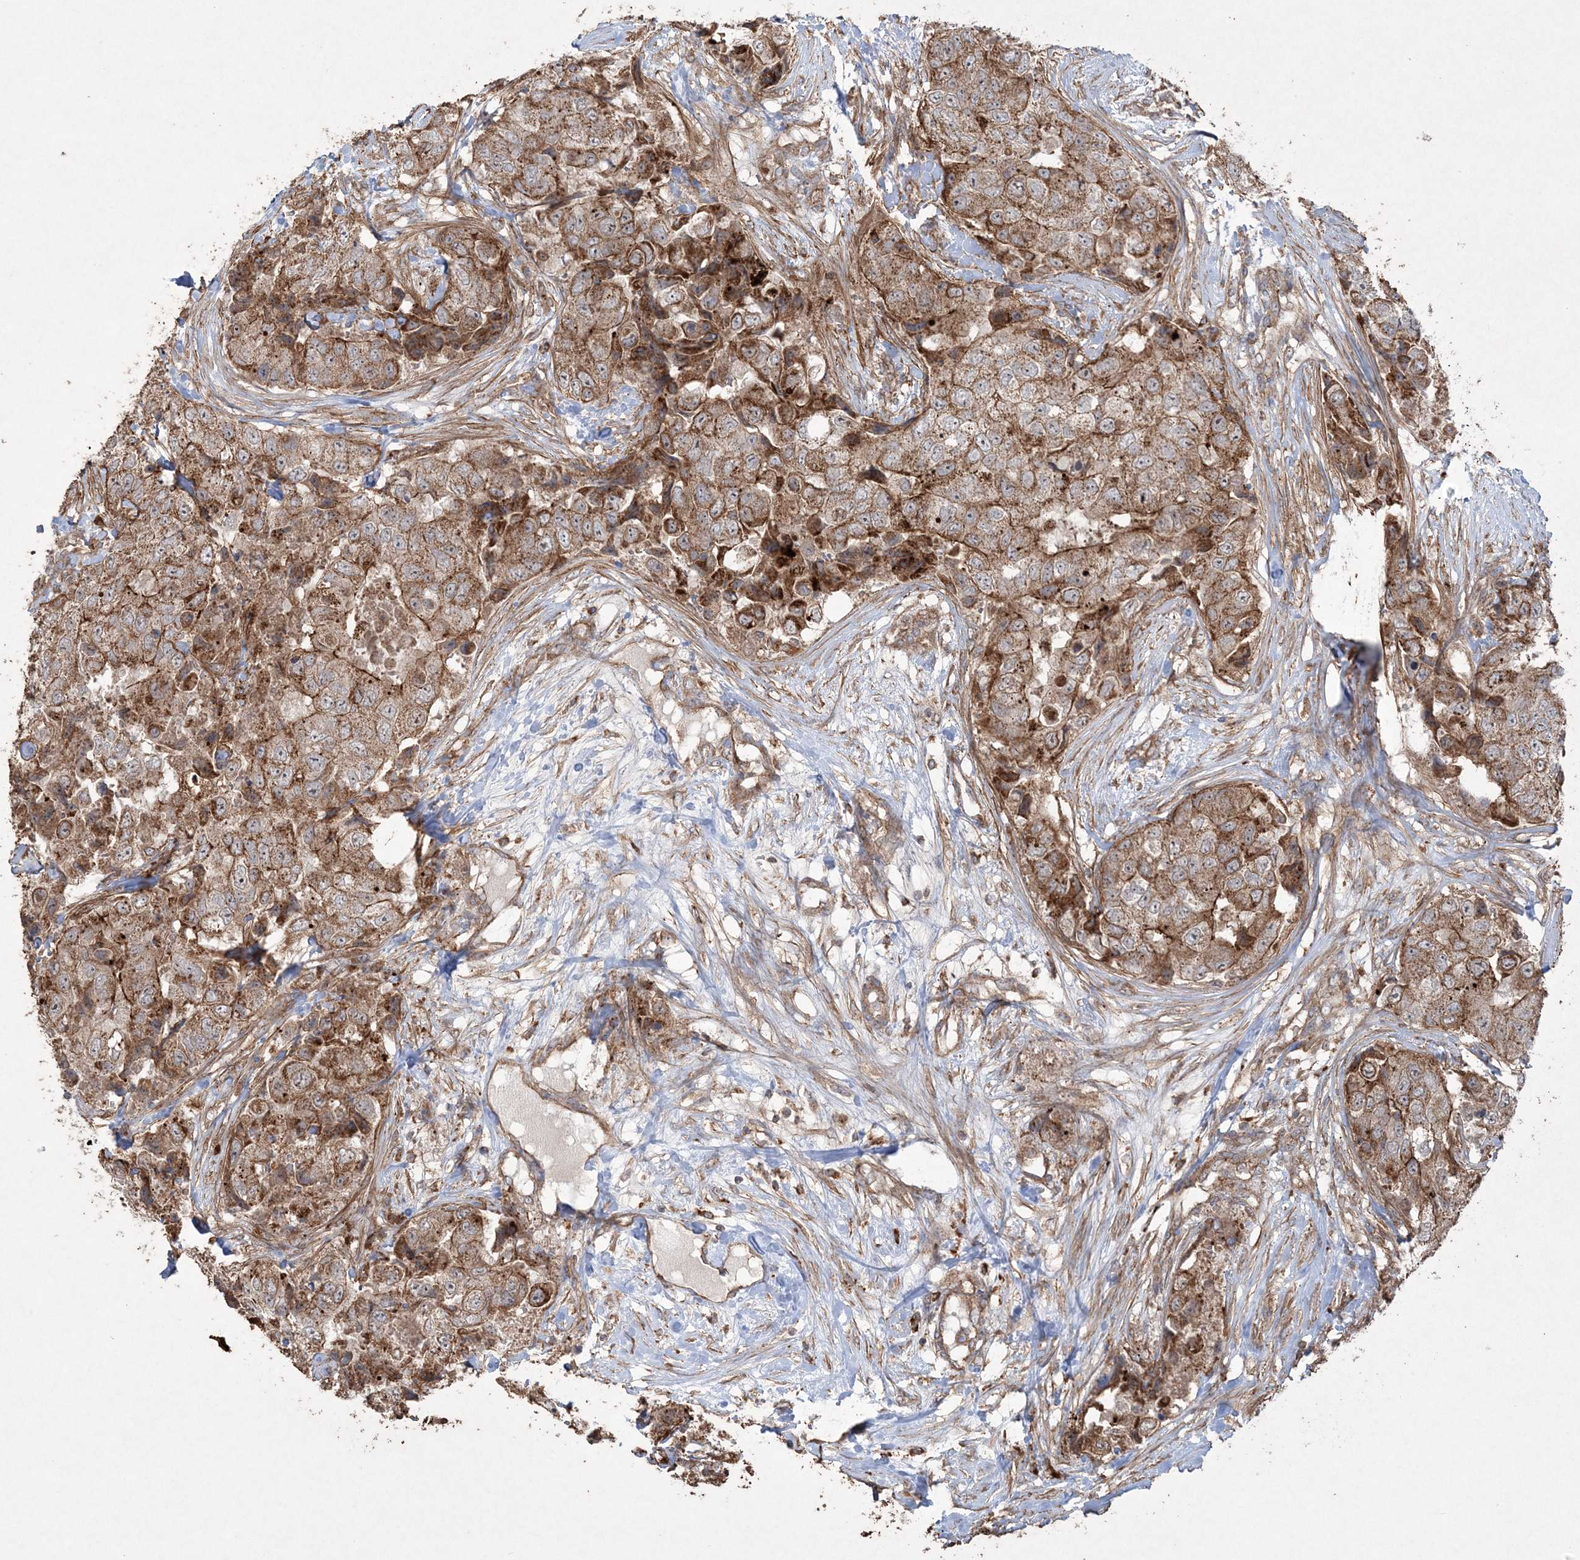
{"staining": {"intensity": "moderate", "quantity": ">75%", "location": "cytoplasmic/membranous"}, "tissue": "breast cancer", "cell_type": "Tumor cells", "image_type": "cancer", "snomed": [{"axis": "morphology", "description": "Duct carcinoma"}, {"axis": "topography", "description": "Breast"}], "caption": "Immunohistochemical staining of infiltrating ductal carcinoma (breast) reveals medium levels of moderate cytoplasmic/membranous expression in approximately >75% of tumor cells.", "gene": "TTC7A", "patient": {"sex": "female", "age": 62}}